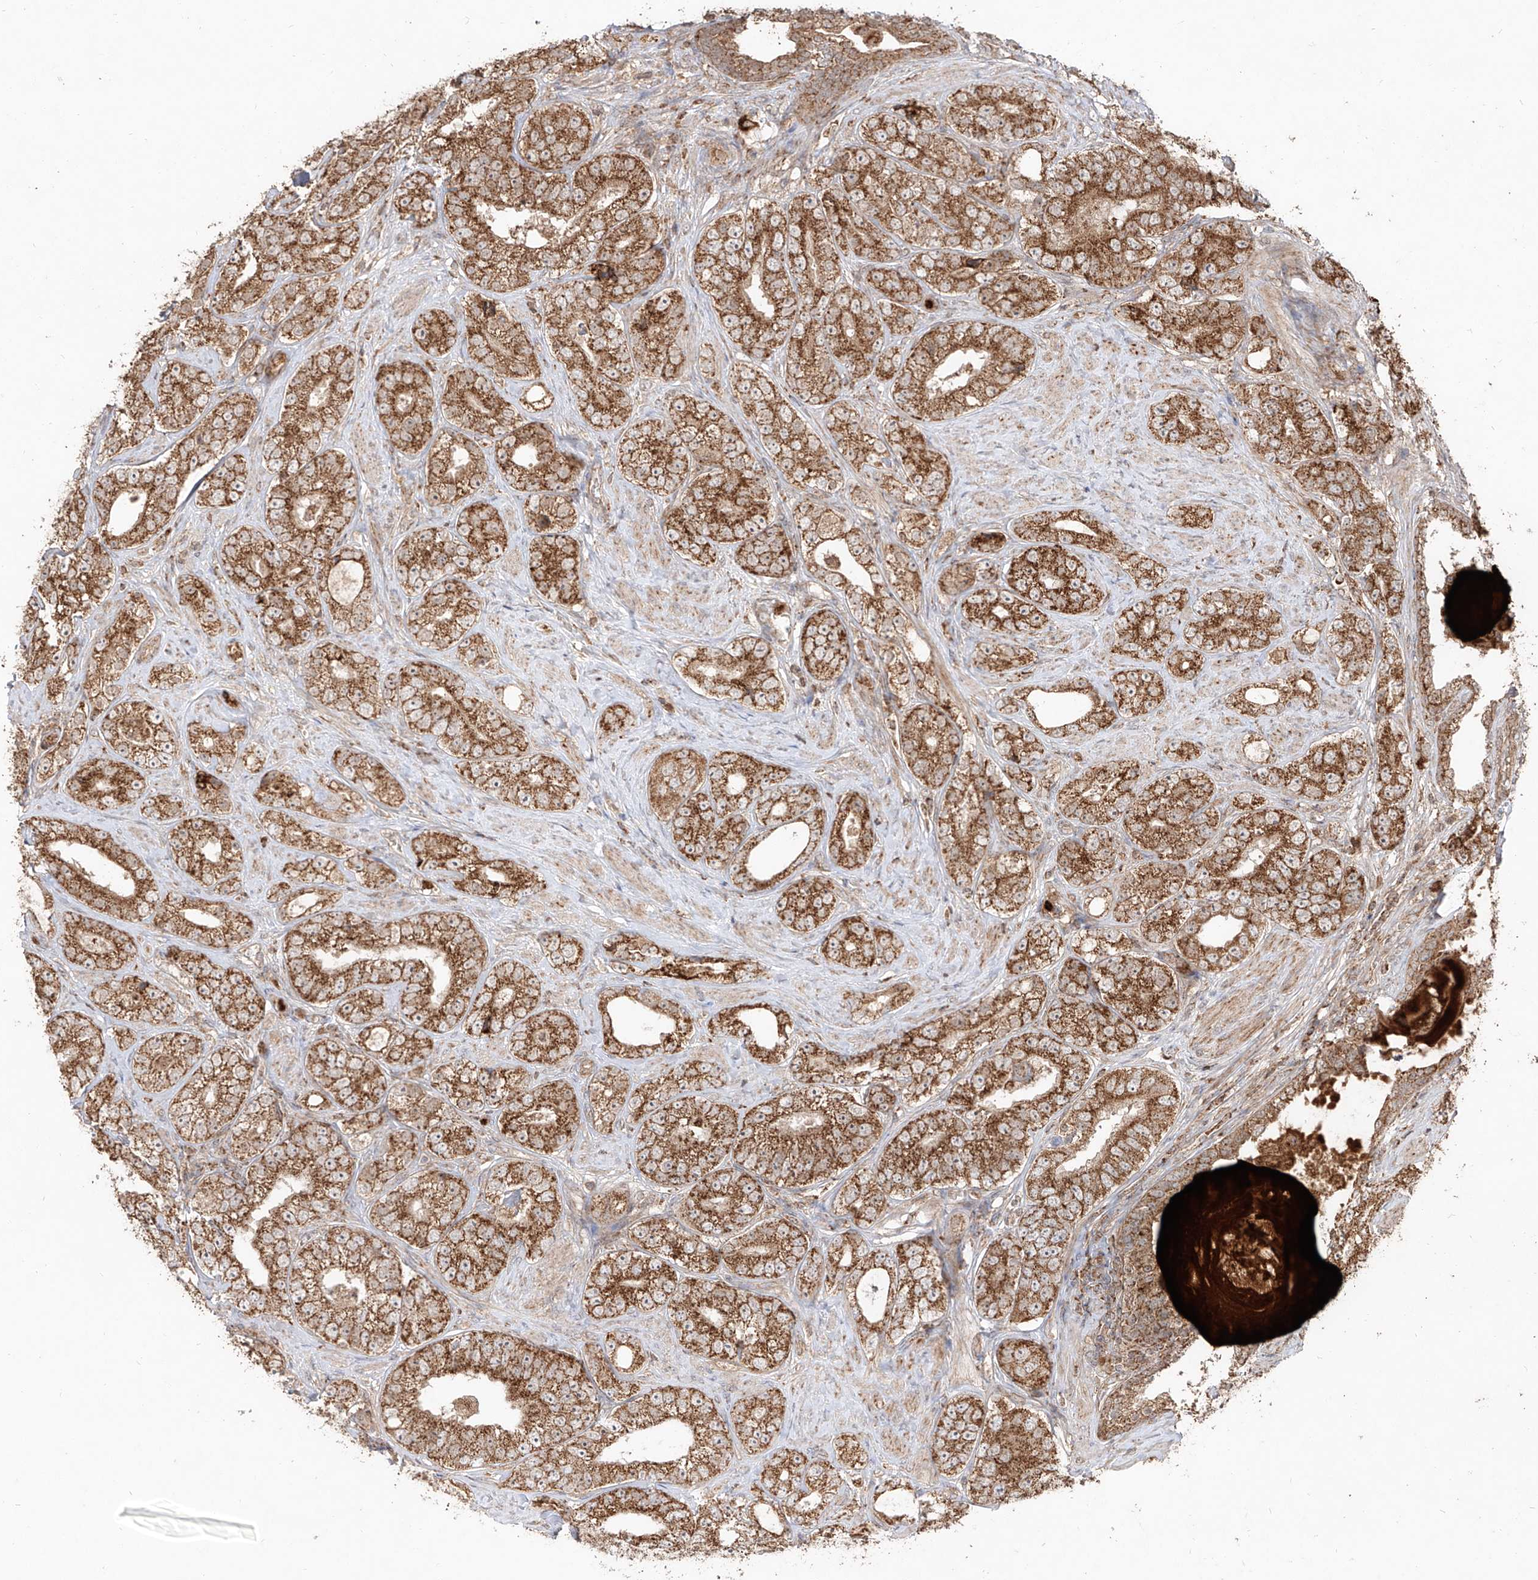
{"staining": {"intensity": "strong", "quantity": ">75%", "location": "cytoplasmic/membranous"}, "tissue": "prostate cancer", "cell_type": "Tumor cells", "image_type": "cancer", "snomed": [{"axis": "morphology", "description": "Adenocarcinoma, High grade"}, {"axis": "topography", "description": "Prostate"}], "caption": "Prostate high-grade adenocarcinoma stained for a protein exhibits strong cytoplasmic/membranous positivity in tumor cells.", "gene": "AIM2", "patient": {"sex": "male", "age": 56}}